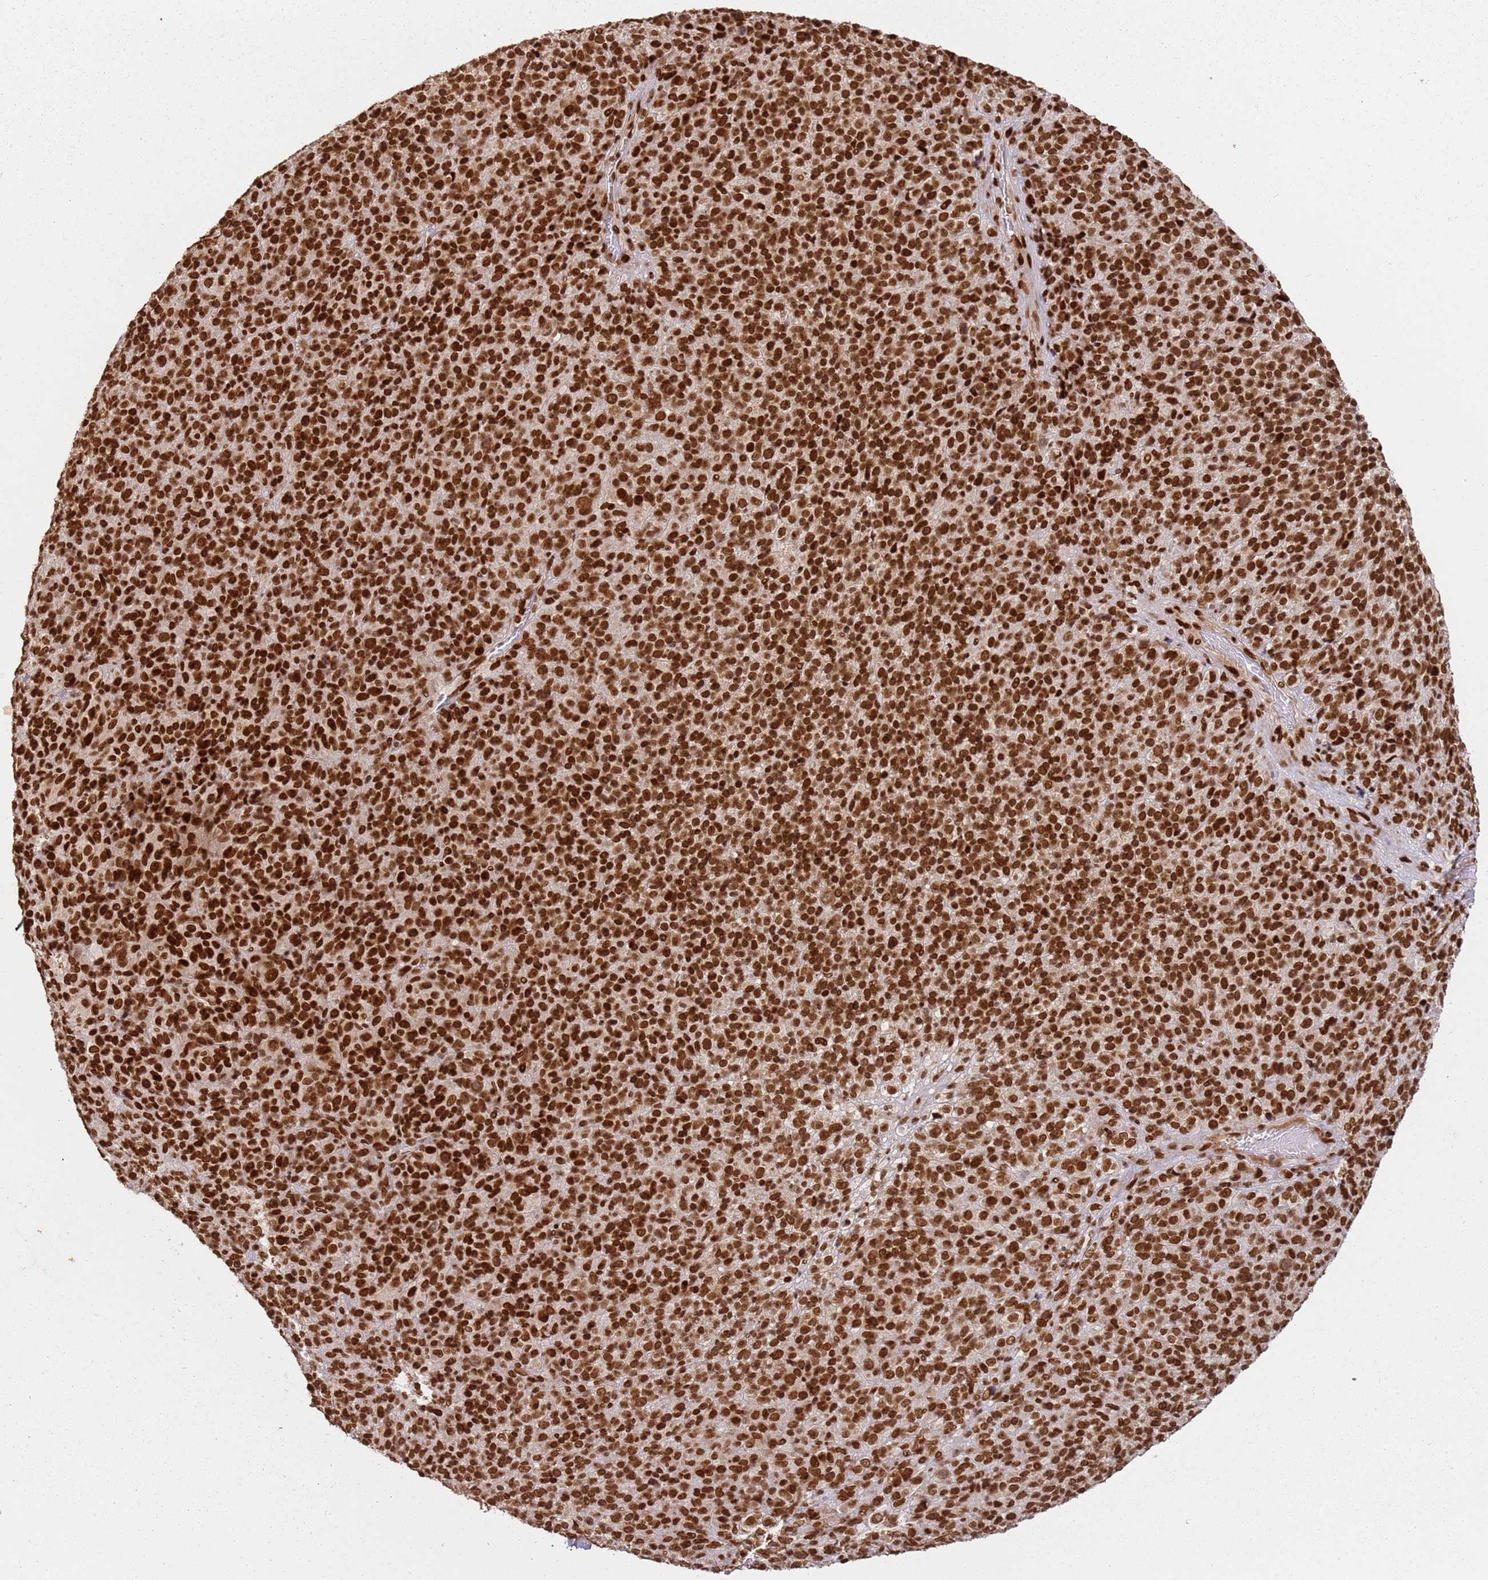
{"staining": {"intensity": "strong", "quantity": ">75%", "location": "nuclear"}, "tissue": "melanoma", "cell_type": "Tumor cells", "image_type": "cancer", "snomed": [{"axis": "morphology", "description": "Malignant melanoma, Metastatic site"}, {"axis": "topography", "description": "Brain"}], "caption": "An IHC photomicrograph of neoplastic tissue is shown. Protein staining in brown highlights strong nuclear positivity in malignant melanoma (metastatic site) within tumor cells. (DAB IHC, brown staining for protein, blue staining for nuclei).", "gene": "TENT4A", "patient": {"sex": "female", "age": 56}}